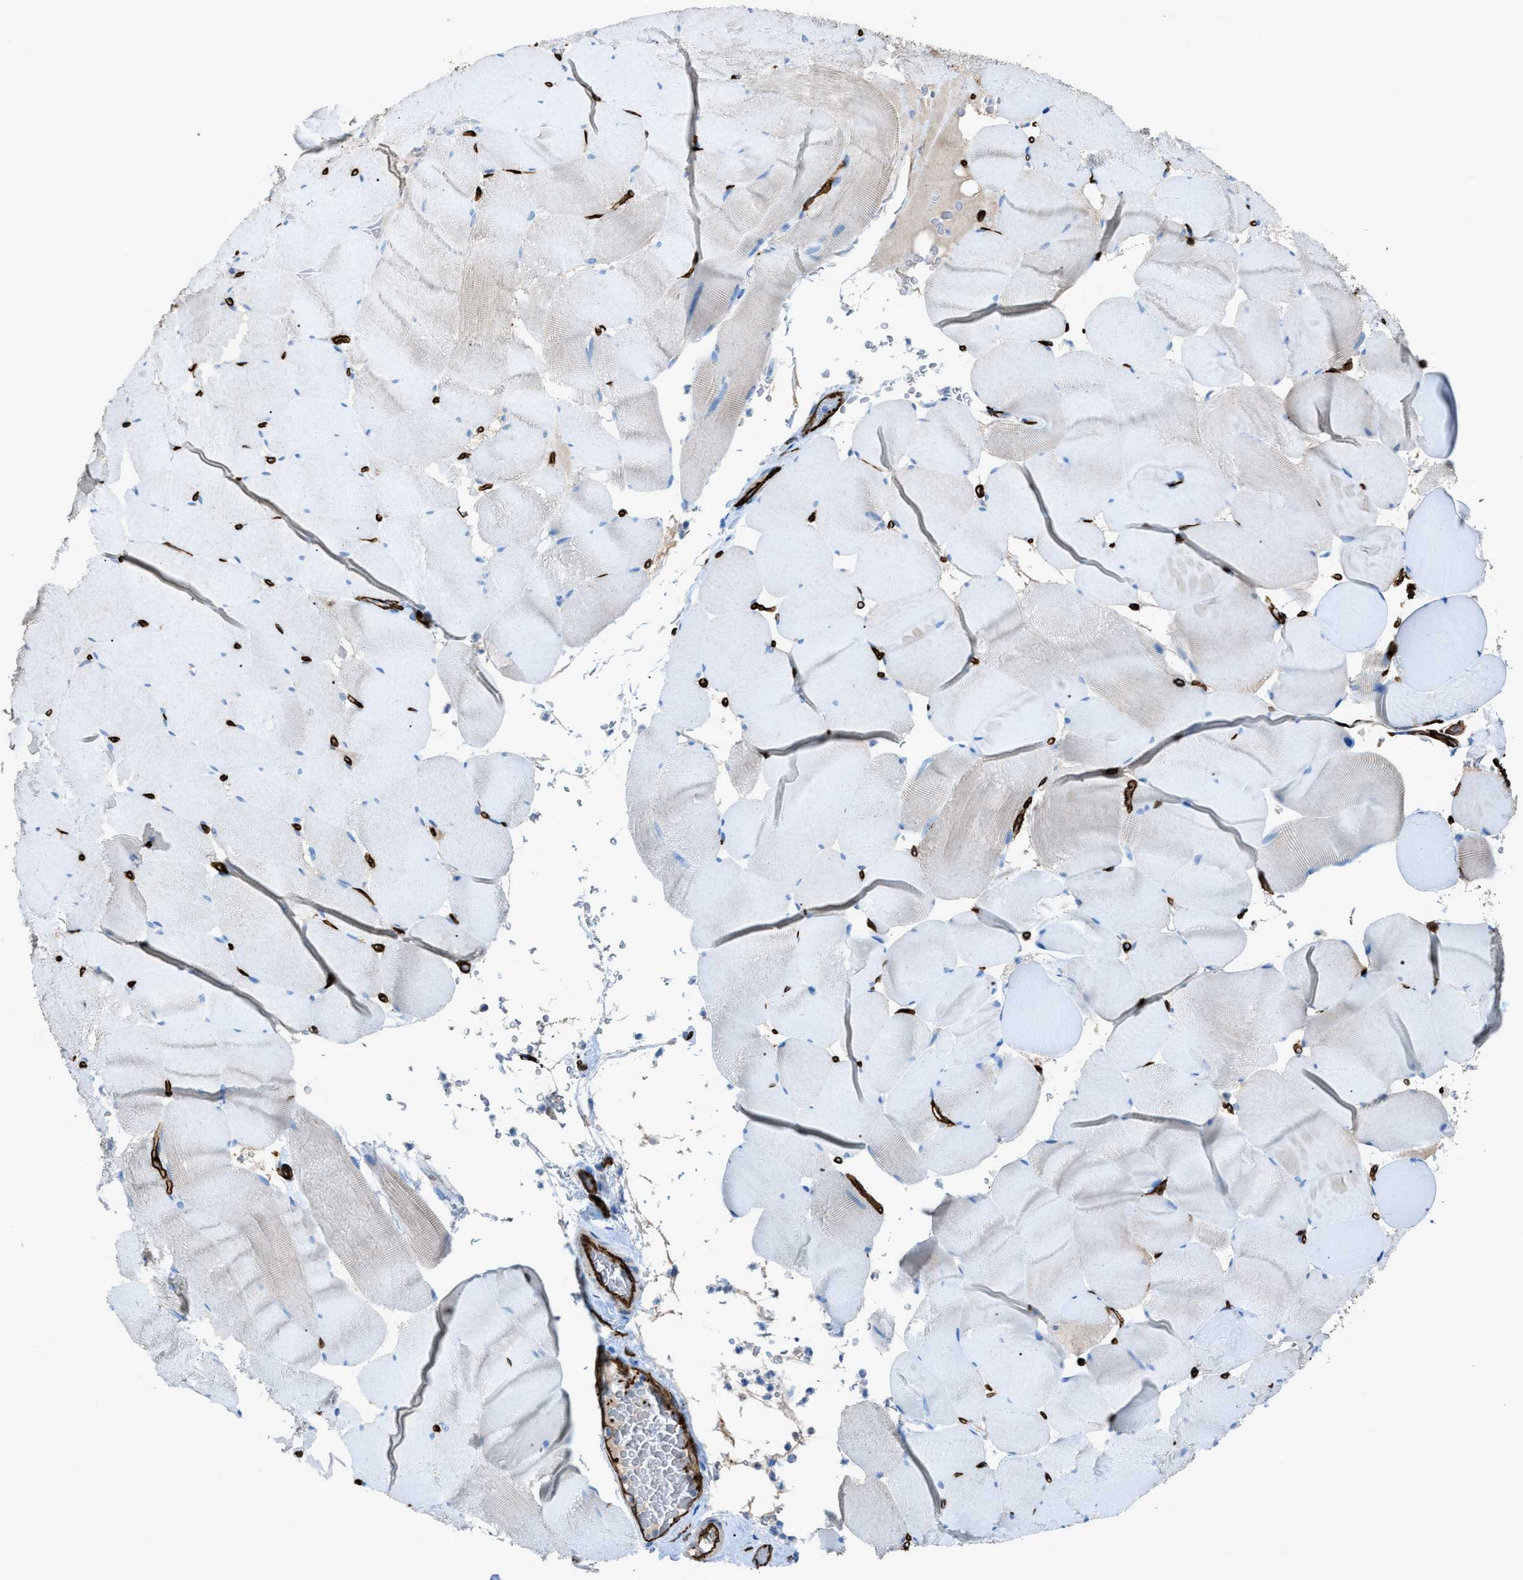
{"staining": {"intensity": "weak", "quantity": "<25%", "location": "cytoplasmic/membranous"}, "tissue": "skeletal muscle", "cell_type": "Myocytes", "image_type": "normal", "snomed": [{"axis": "morphology", "description": "Normal tissue, NOS"}, {"axis": "topography", "description": "Skeletal muscle"}], "caption": "The micrograph displays no significant staining in myocytes of skeletal muscle. (DAB (3,3'-diaminobenzidine) immunohistochemistry (IHC) visualized using brightfield microscopy, high magnification).", "gene": "SLC22A15", "patient": {"sex": "male", "age": 62}}